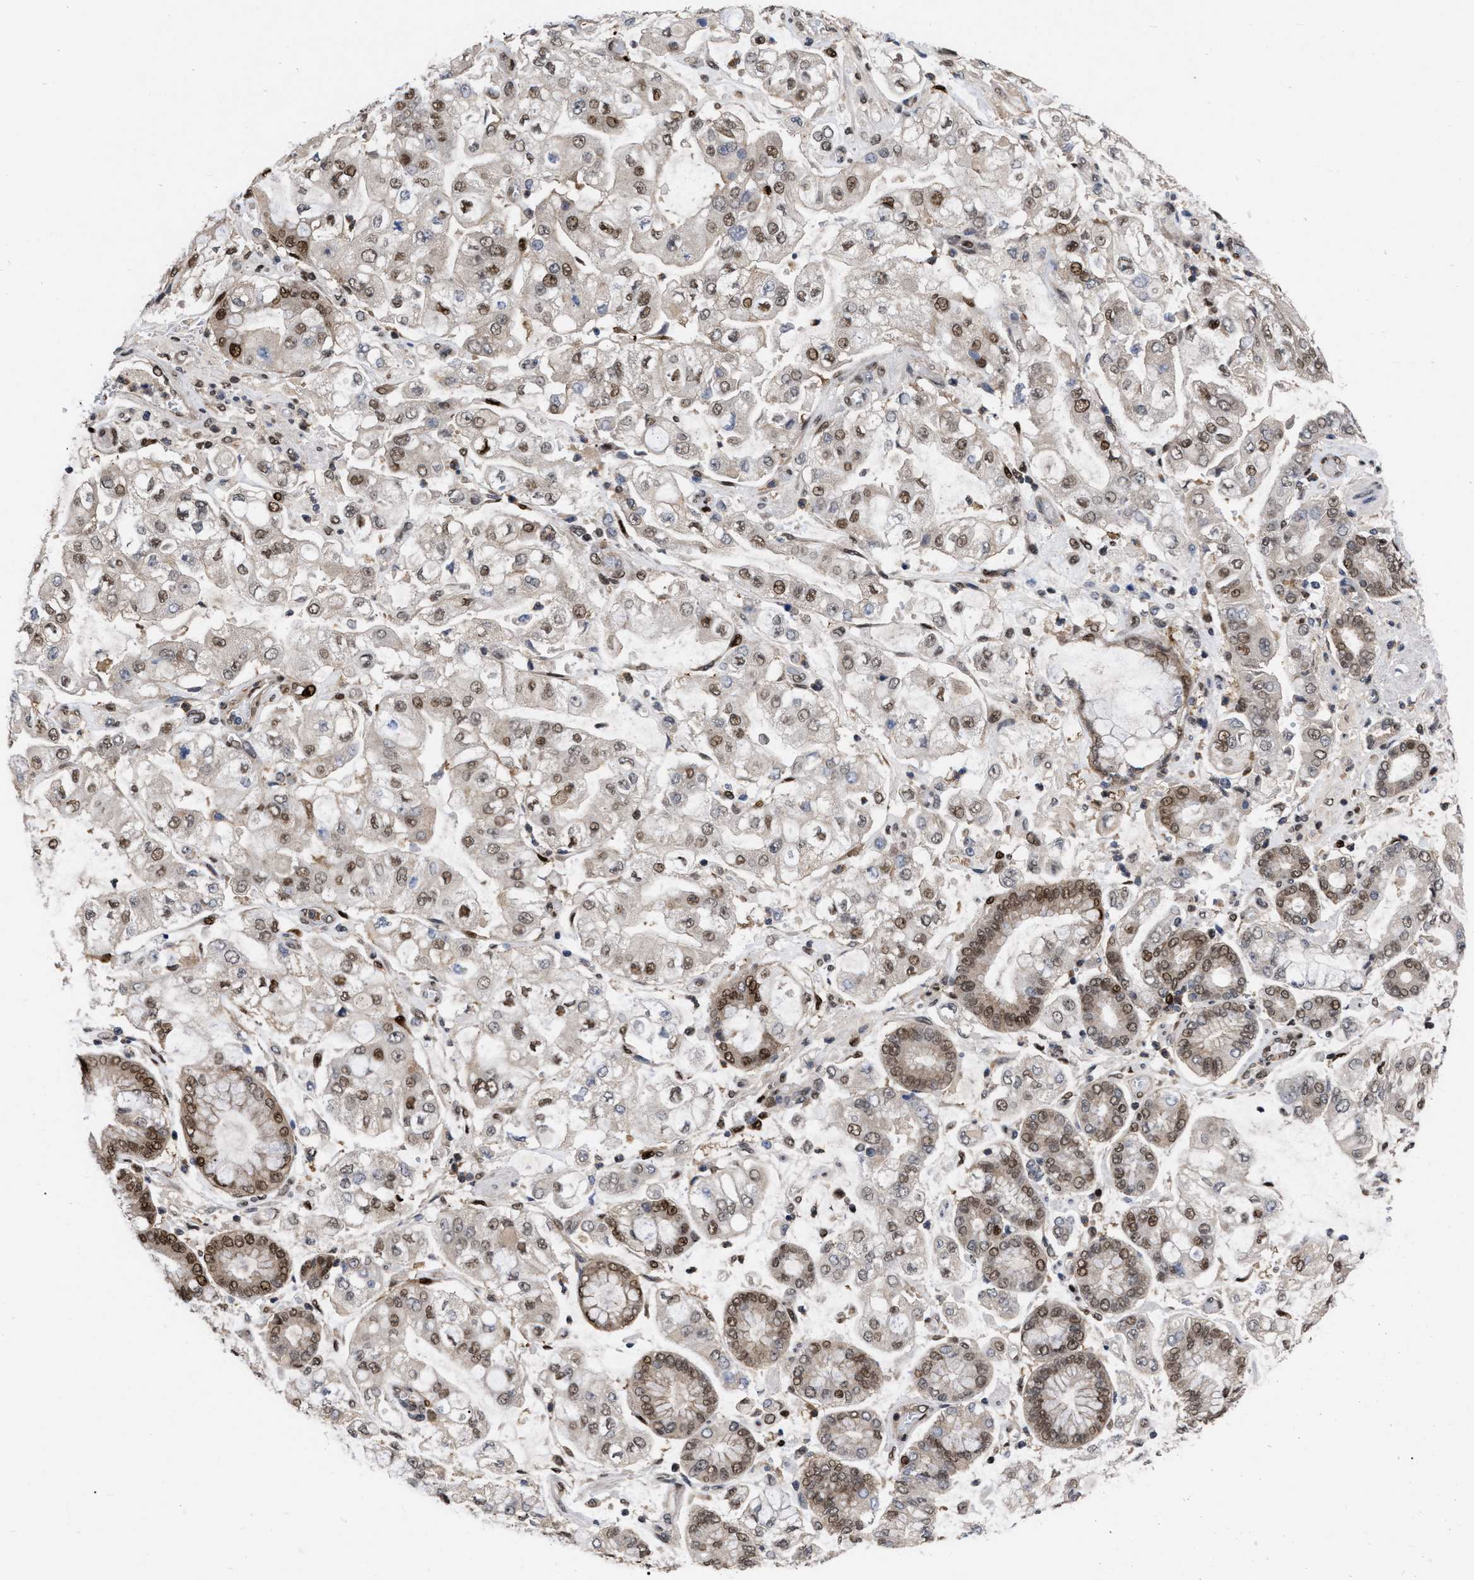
{"staining": {"intensity": "moderate", "quantity": "25%-75%", "location": "nuclear"}, "tissue": "stomach cancer", "cell_type": "Tumor cells", "image_type": "cancer", "snomed": [{"axis": "morphology", "description": "Adenocarcinoma, NOS"}, {"axis": "topography", "description": "Stomach"}], "caption": "The immunohistochemical stain labels moderate nuclear expression in tumor cells of stomach adenocarcinoma tissue. The protein of interest is stained brown, and the nuclei are stained in blue (DAB IHC with brightfield microscopy, high magnification).", "gene": "MDM4", "patient": {"sex": "male", "age": 76}}